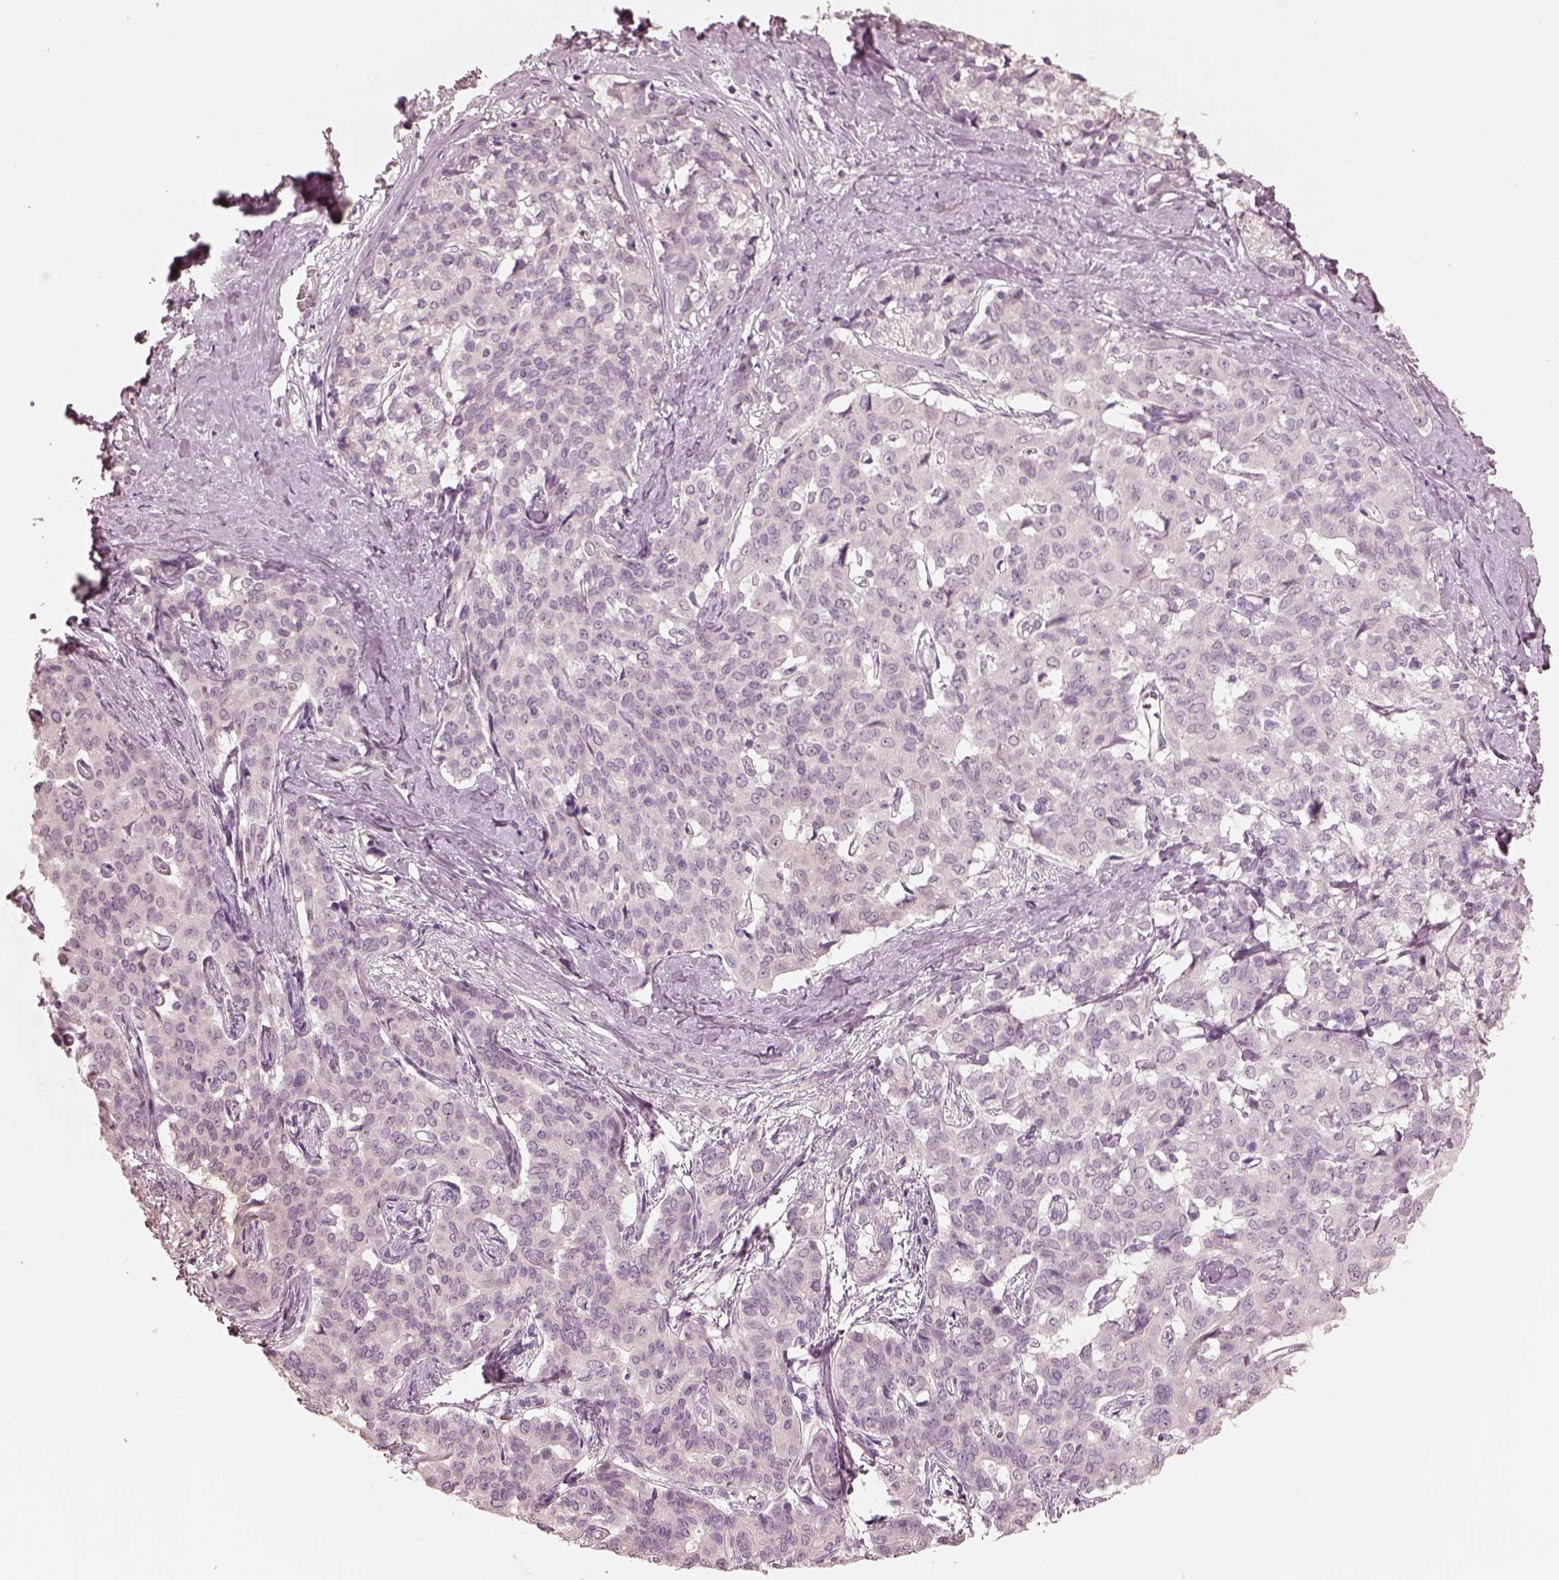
{"staining": {"intensity": "negative", "quantity": "none", "location": "none"}, "tissue": "liver cancer", "cell_type": "Tumor cells", "image_type": "cancer", "snomed": [{"axis": "morphology", "description": "Cholangiocarcinoma"}, {"axis": "topography", "description": "Liver"}], "caption": "This is an IHC micrograph of liver cancer. There is no staining in tumor cells.", "gene": "OPTC", "patient": {"sex": "female", "age": 47}}